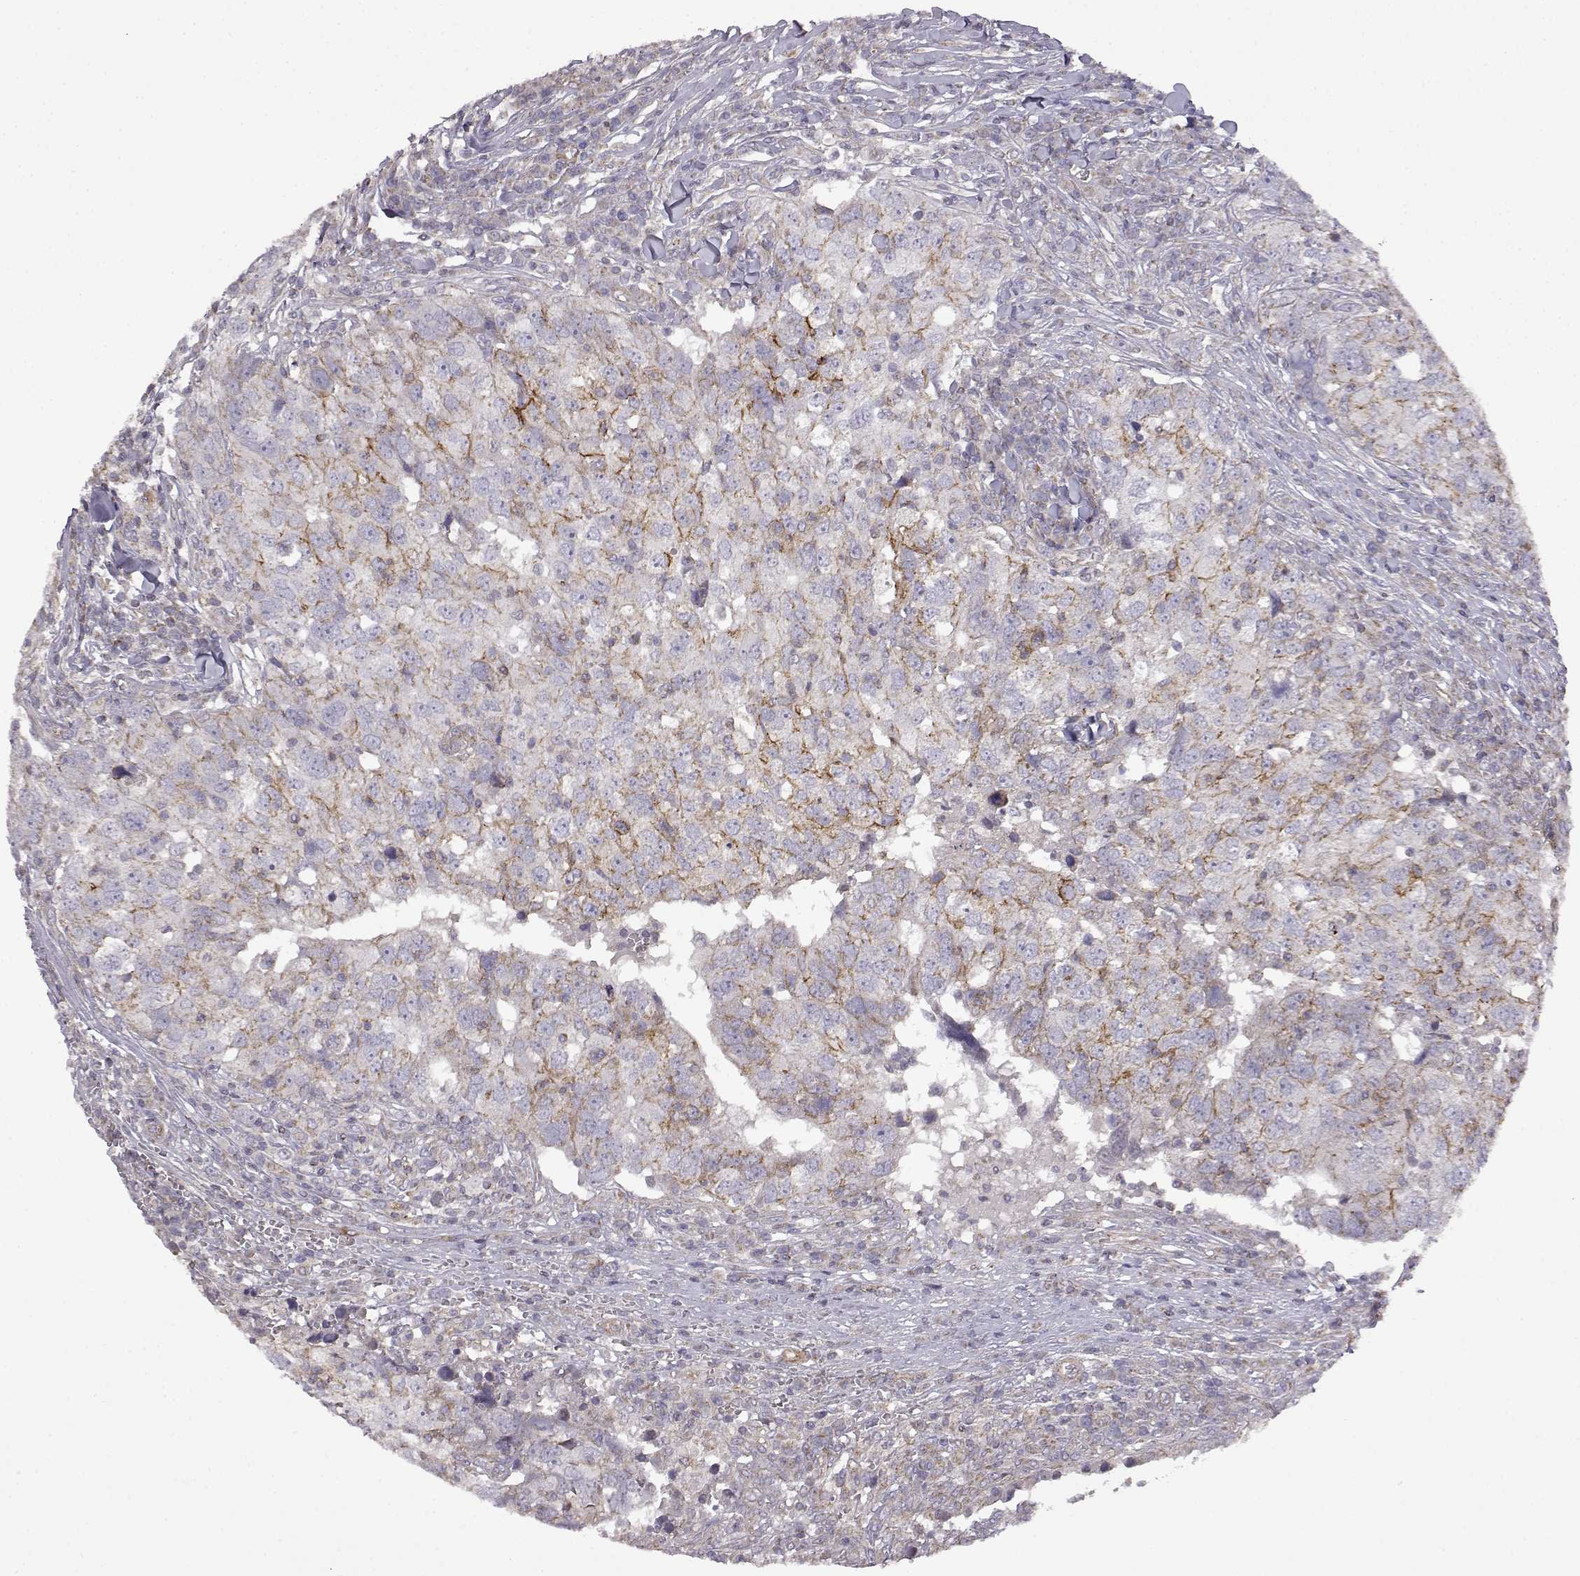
{"staining": {"intensity": "weak", "quantity": "<25%", "location": "cytoplasmic/membranous"}, "tissue": "breast cancer", "cell_type": "Tumor cells", "image_type": "cancer", "snomed": [{"axis": "morphology", "description": "Duct carcinoma"}, {"axis": "topography", "description": "Breast"}], "caption": "Immunohistochemical staining of breast infiltrating ductal carcinoma demonstrates no significant expression in tumor cells.", "gene": "DDC", "patient": {"sex": "female", "age": 30}}